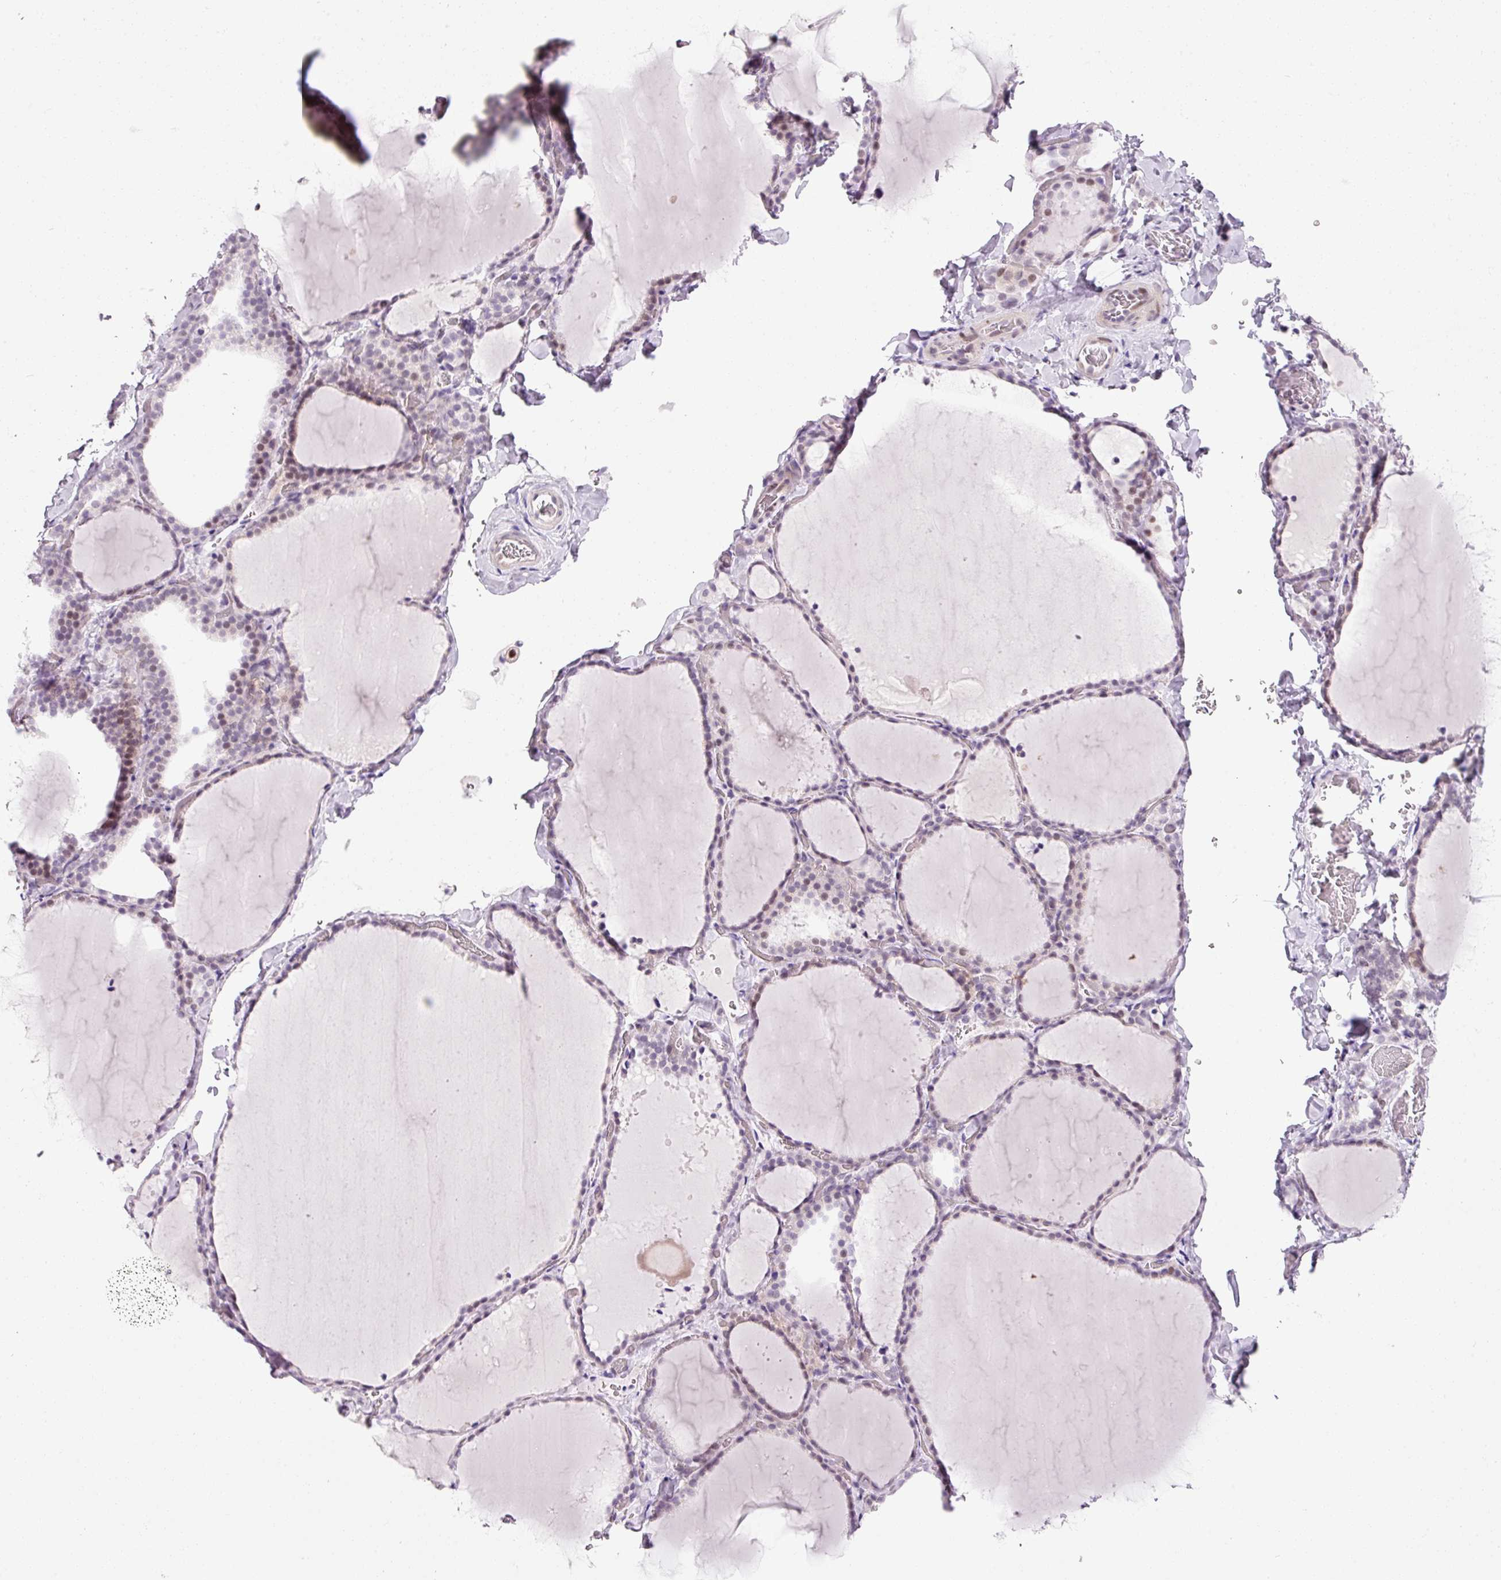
{"staining": {"intensity": "weak", "quantity": "<25%", "location": "nuclear"}, "tissue": "thyroid gland", "cell_type": "Glandular cells", "image_type": "normal", "snomed": [{"axis": "morphology", "description": "Normal tissue, NOS"}, {"axis": "topography", "description": "Thyroid gland"}], "caption": "An image of thyroid gland stained for a protein demonstrates no brown staining in glandular cells.", "gene": "ANKRD20A1", "patient": {"sex": "female", "age": 22}}